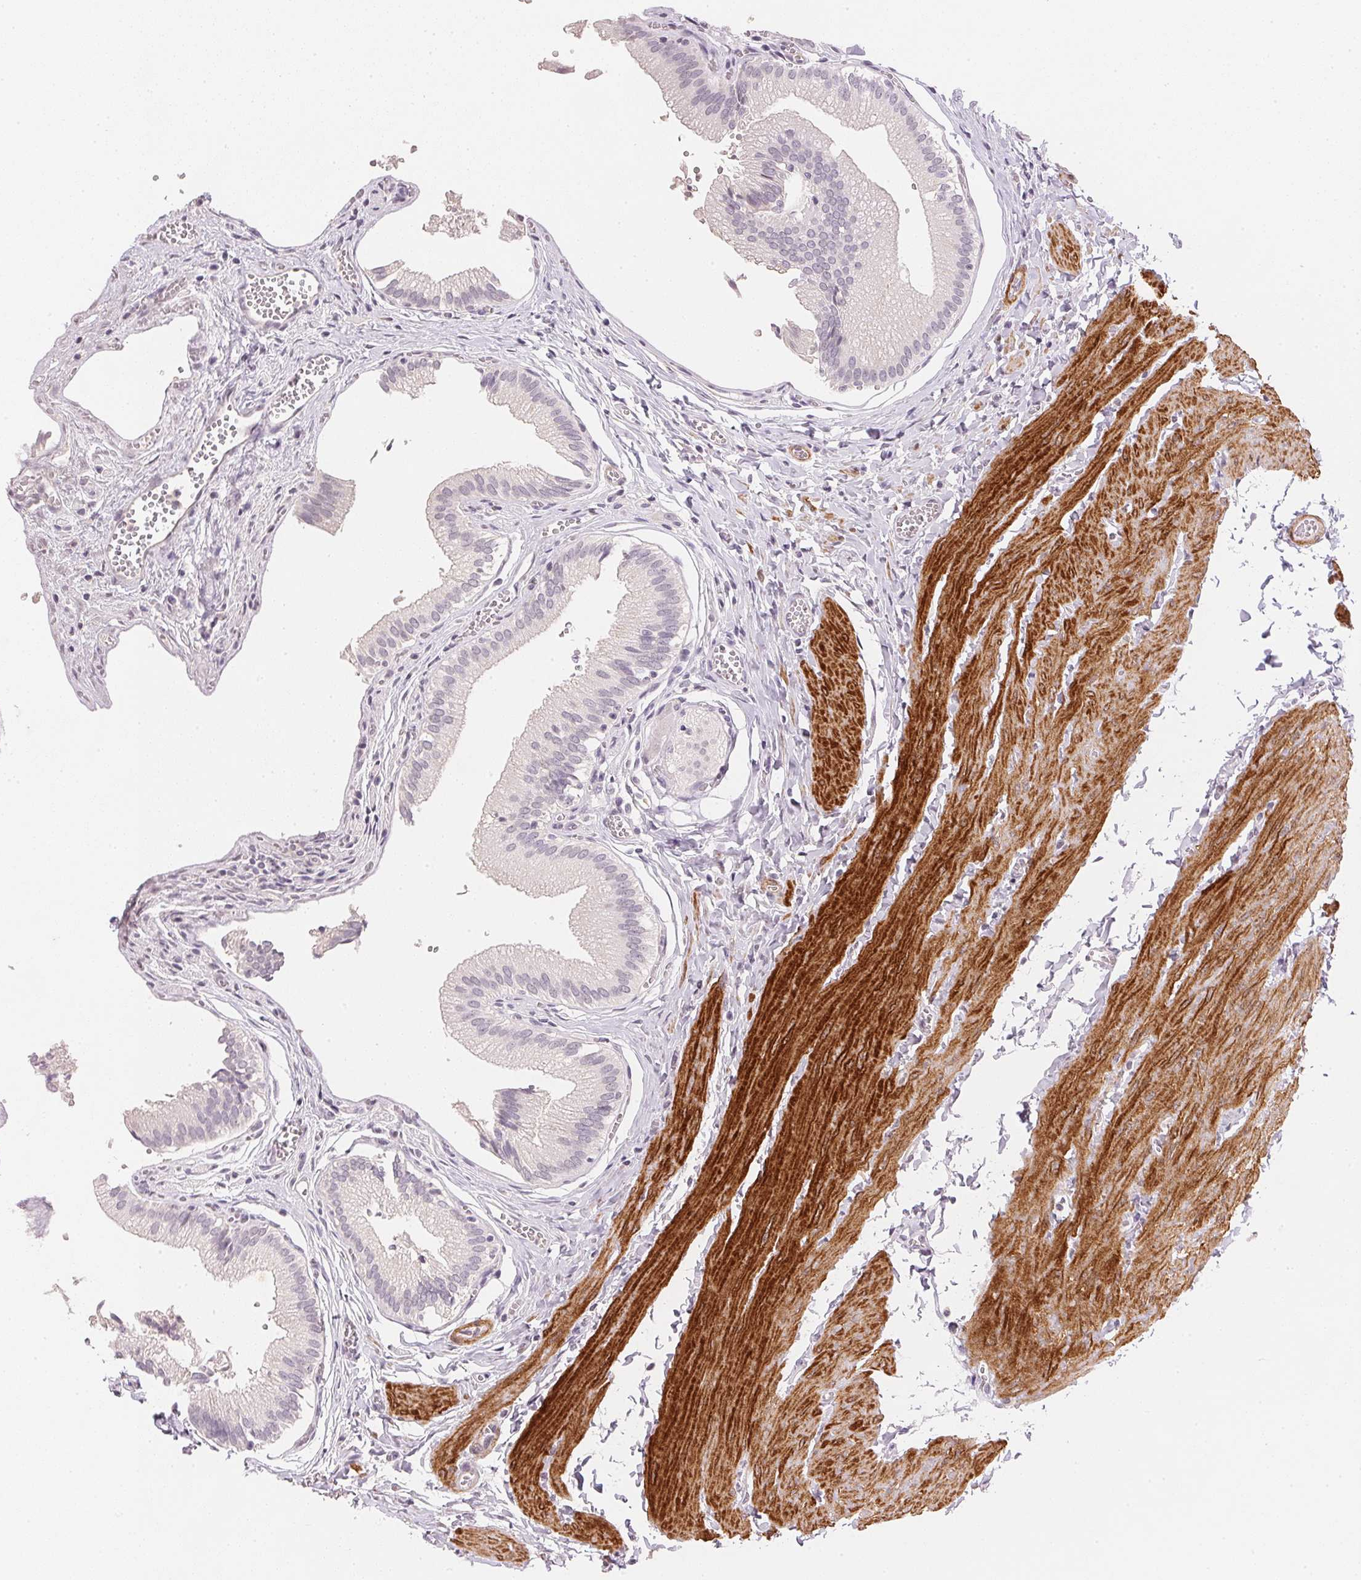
{"staining": {"intensity": "negative", "quantity": "none", "location": "none"}, "tissue": "gallbladder", "cell_type": "Glandular cells", "image_type": "normal", "snomed": [{"axis": "morphology", "description": "Normal tissue, NOS"}, {"axis": "topography", "description": "Gallbladder"}, {"axis": "topography", "description": "Peripheral nerve tissue"}], "caption": "The histopathology image exhibits no staining of glandular cells in benign gallbladder.", "gene": "SMTN", "patient": {"sex": "male", "age": 17}}